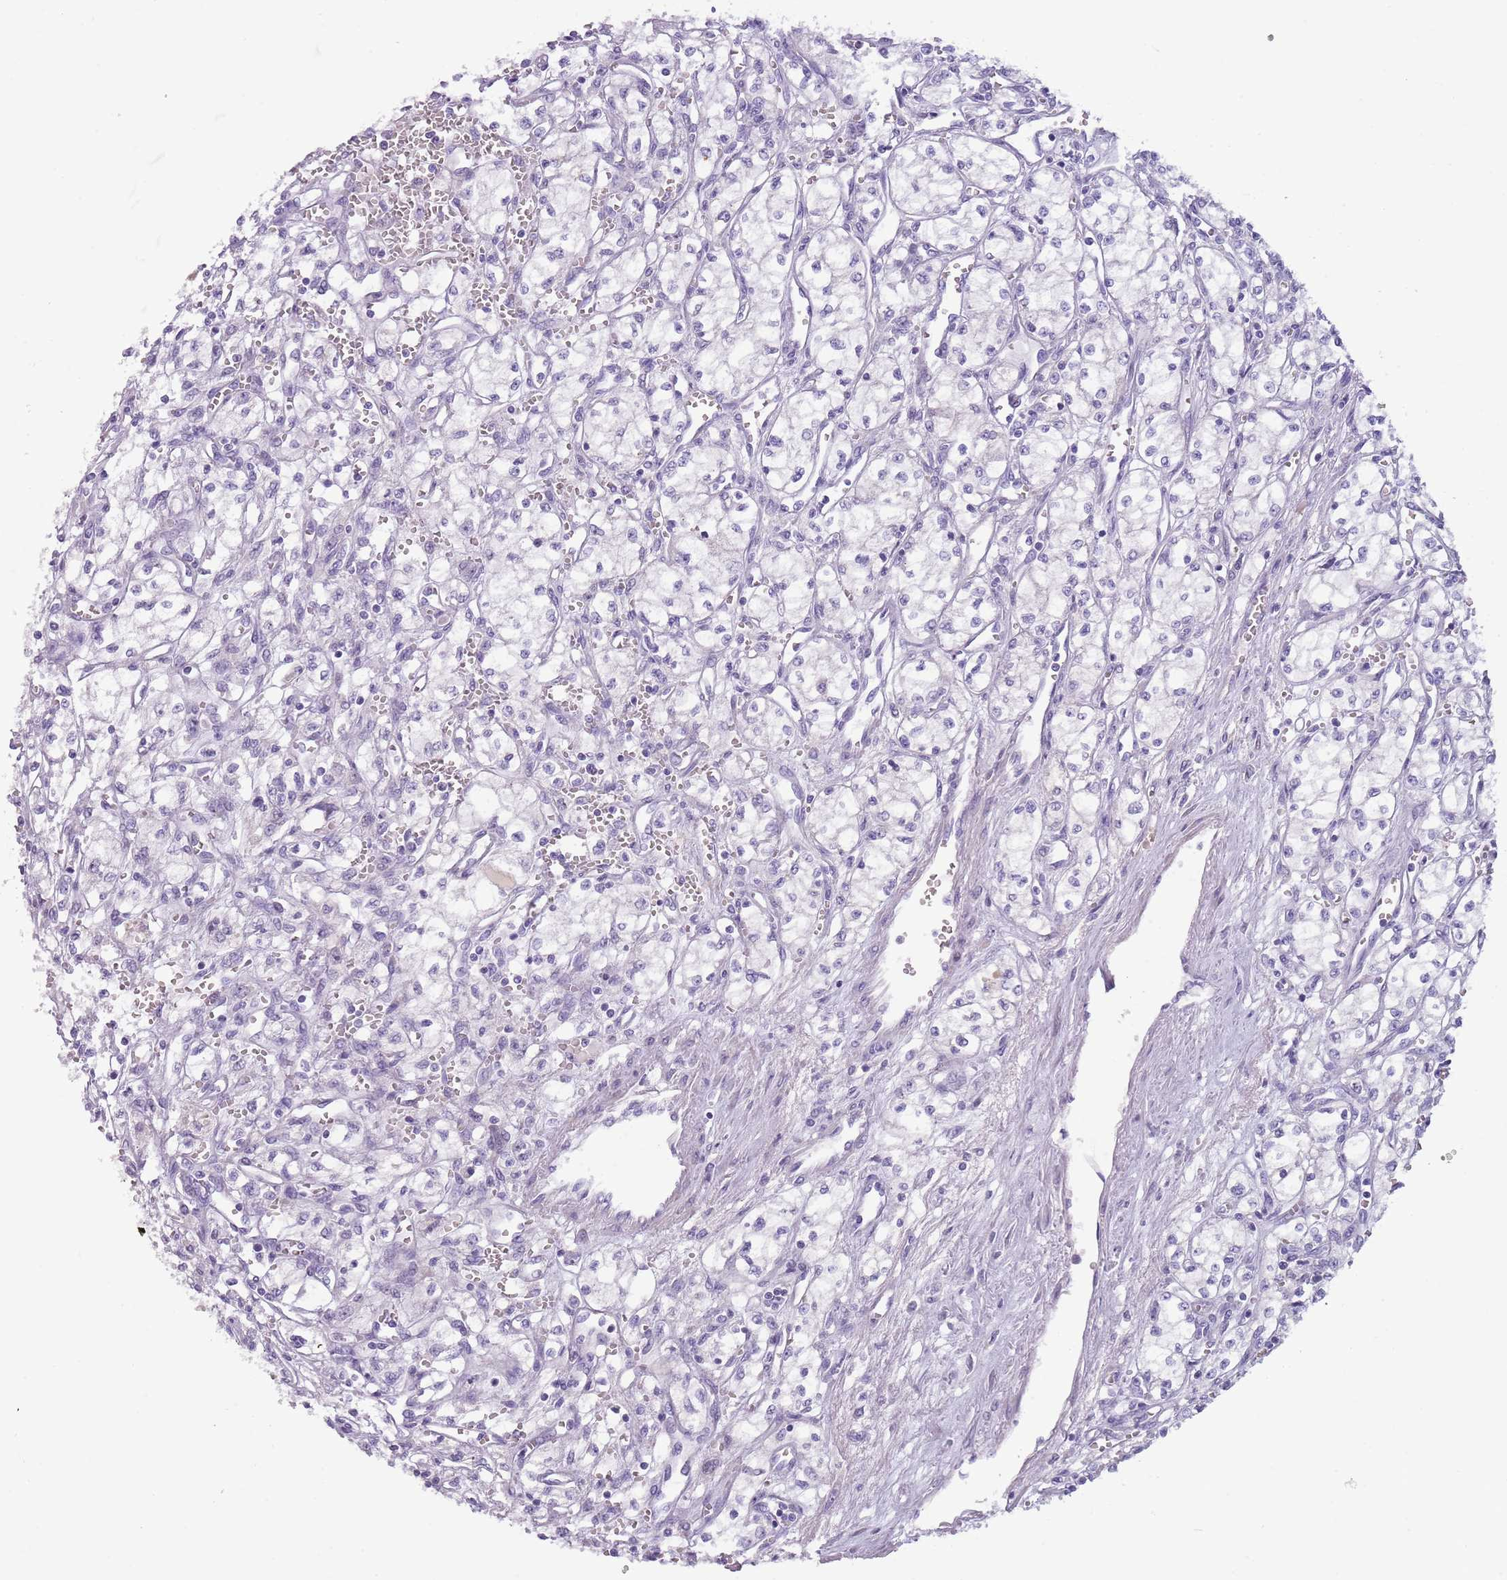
{"staining": {"intensity": "negative", "quantity": "none", "location": "none"}, "tissue": "renal cancer", "cell_type": "Tumor cells", "image_type": "cancer", "snomed": [{"axis": "morphology", "description": "Adenocarcinoma, NOS"}, {"axis": "topography", "description": "Kidney"}], "caption": "Image shows no significant protein positivity in tumor cells of renal cancer.", "gene": "NBPF6", "patient": {"sex": "male", "age": 59}}